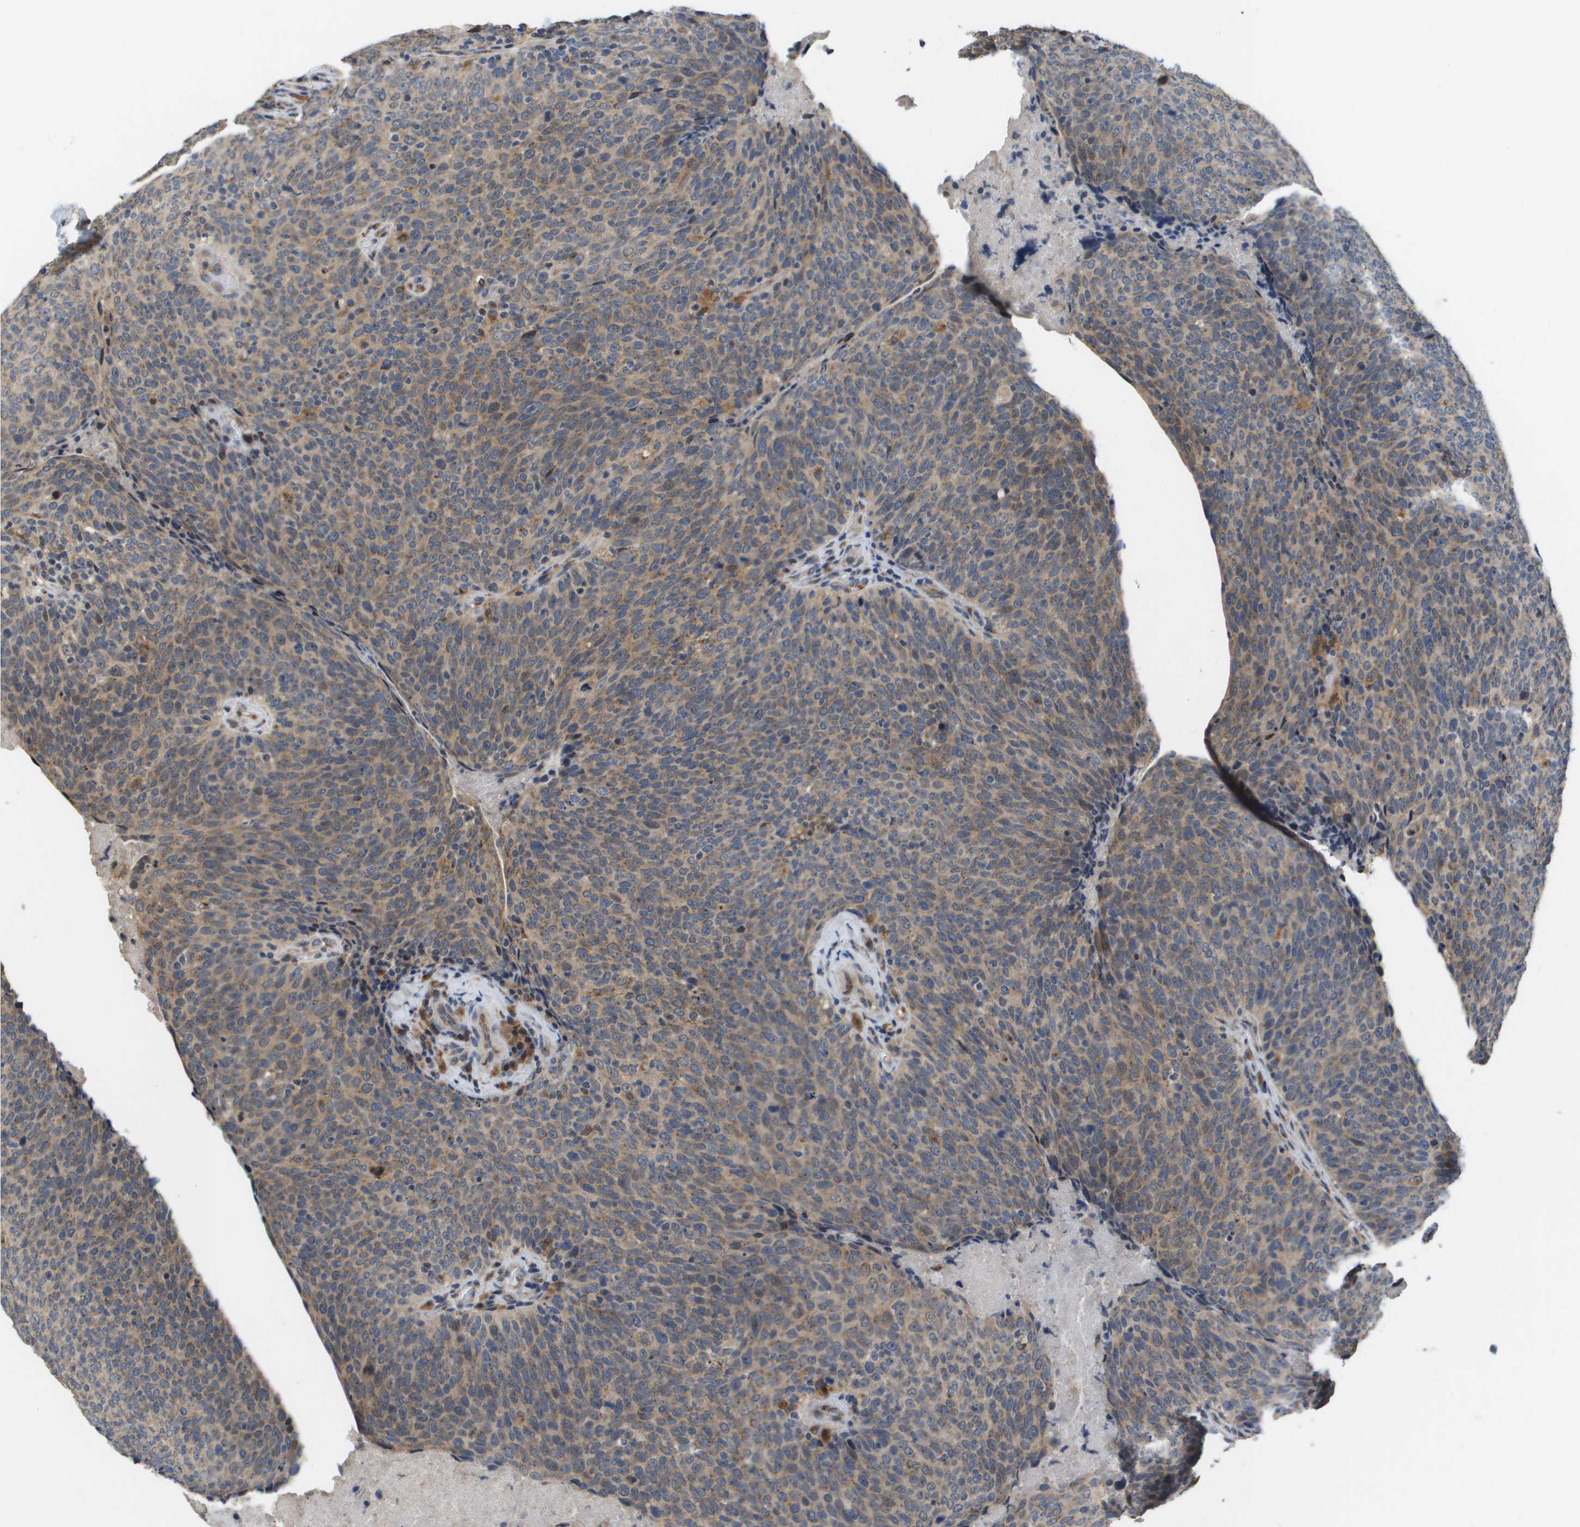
{"staining": {"intensity": "moderate", "quantity": ">75%", "location": "cytoplasmic/membranous"}, "tissue": "head and neck cancer", "cell_type": "Tumor cells", "image_type": "cancer", "snomed": [{"axis": "morphology", "description": "Squamous cell carcinoma, NOS"}, {"axis": "morphology", "description": "Squamous cell carcinoma, metastatic, NOS"}, {"axis": "topography", "description": "Lymph node"}, {"axis": "topography", "description": "Head-Neck"}], "caption": "Squamous cell carcinoma (head and neck) tissue shows moderate cytoplasmic/membranous staining in about >75% of tumor cells", "gene": "PCK1", "patient": {"sex": "male", "age": 62}}